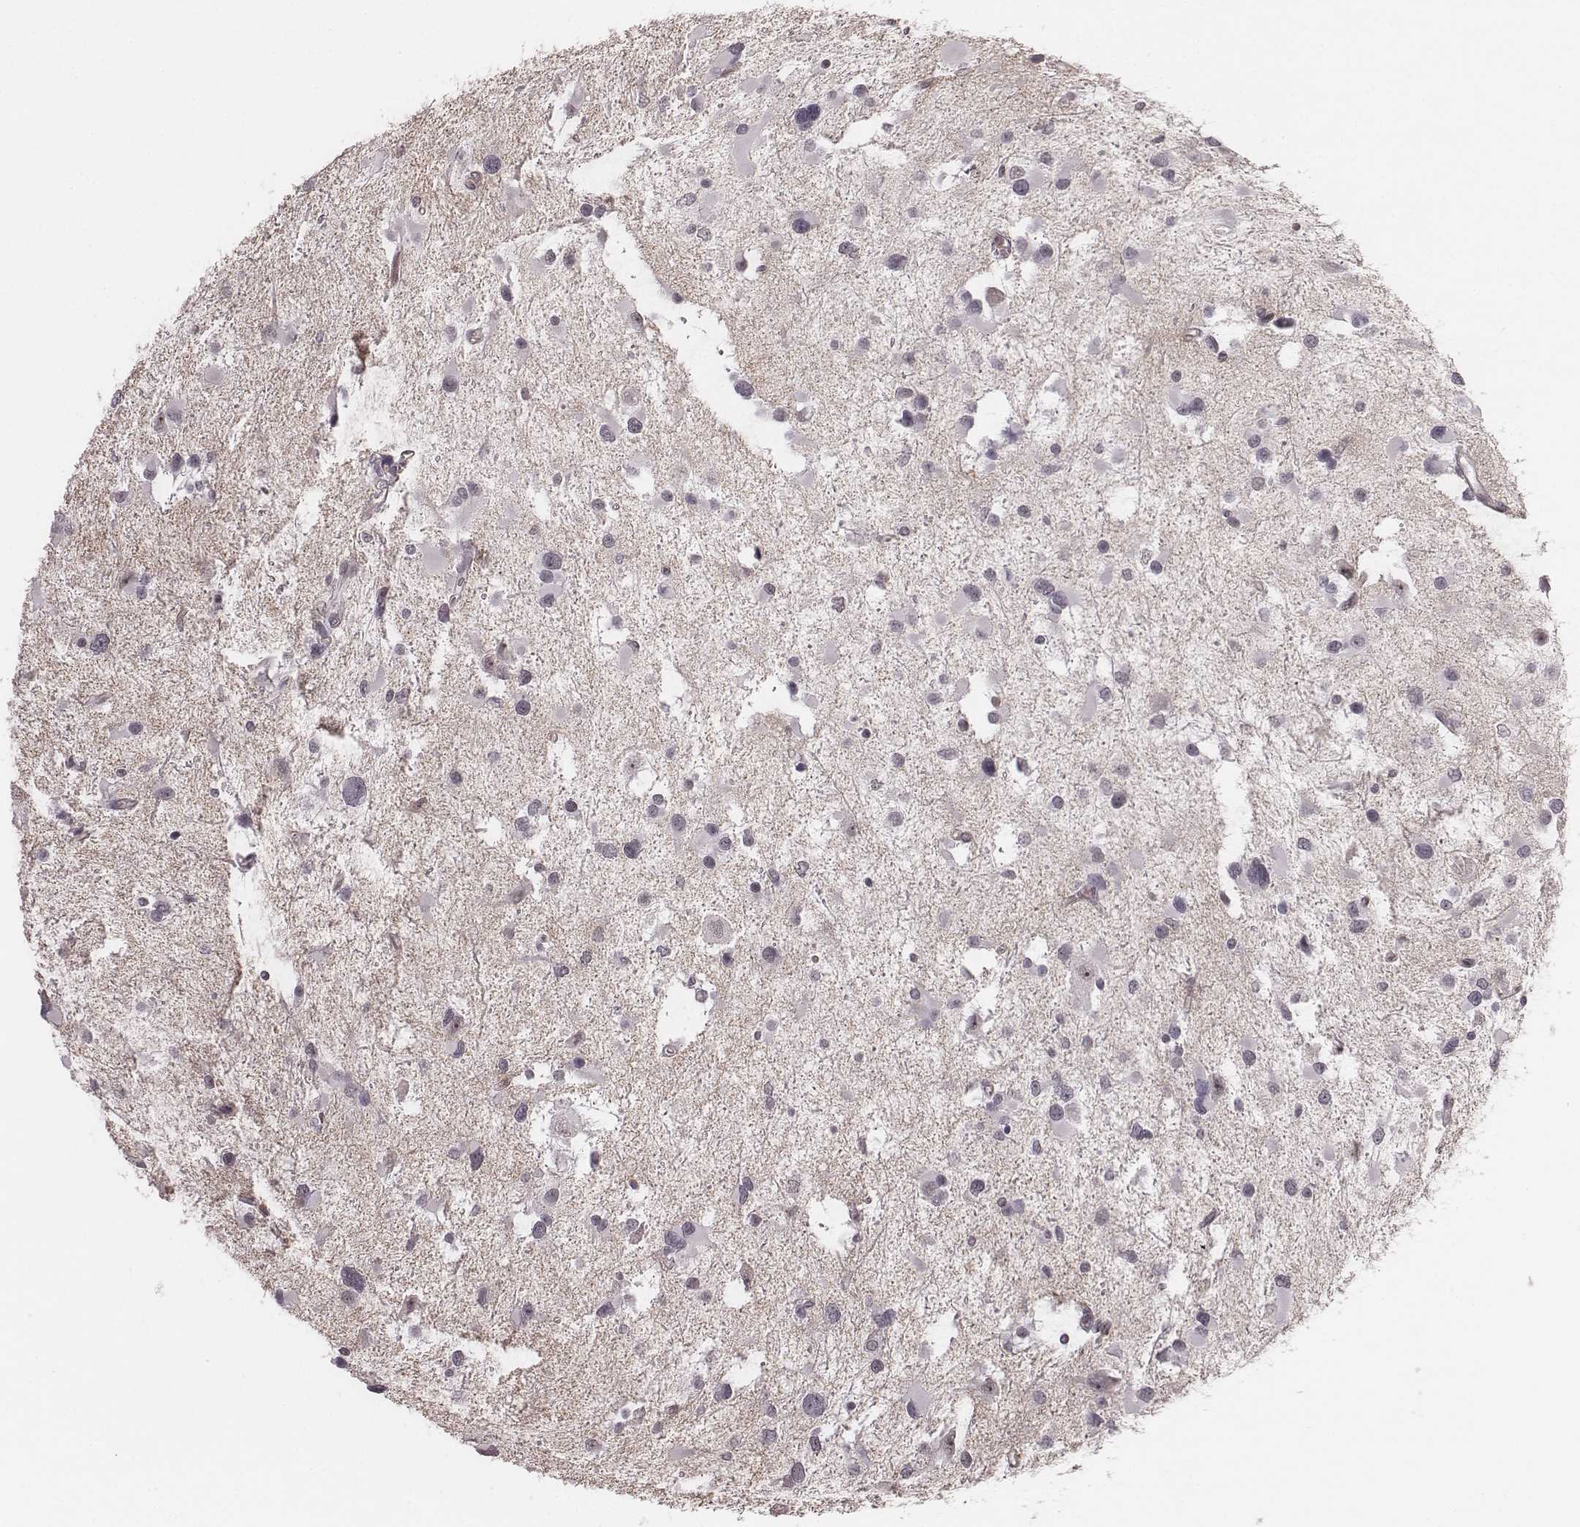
{"staining": {"intensity": "negative", "quantity": "none", "location": "none"}, "tissue": "glioma", "cell_type": "Tumor cells", "image_type": "cancer", "snomed": [{"axis": "morphology", "description": "Glioma, malignant, Low grade"}, {"axis": "topography", "description": "Brain"}], "caption": "A photomicrograph of human malignant low-grade glioma is negative for staining in tumor cells.", "gene": "RPGRIP1", "patient": {"sex": "female", "age": 32}}